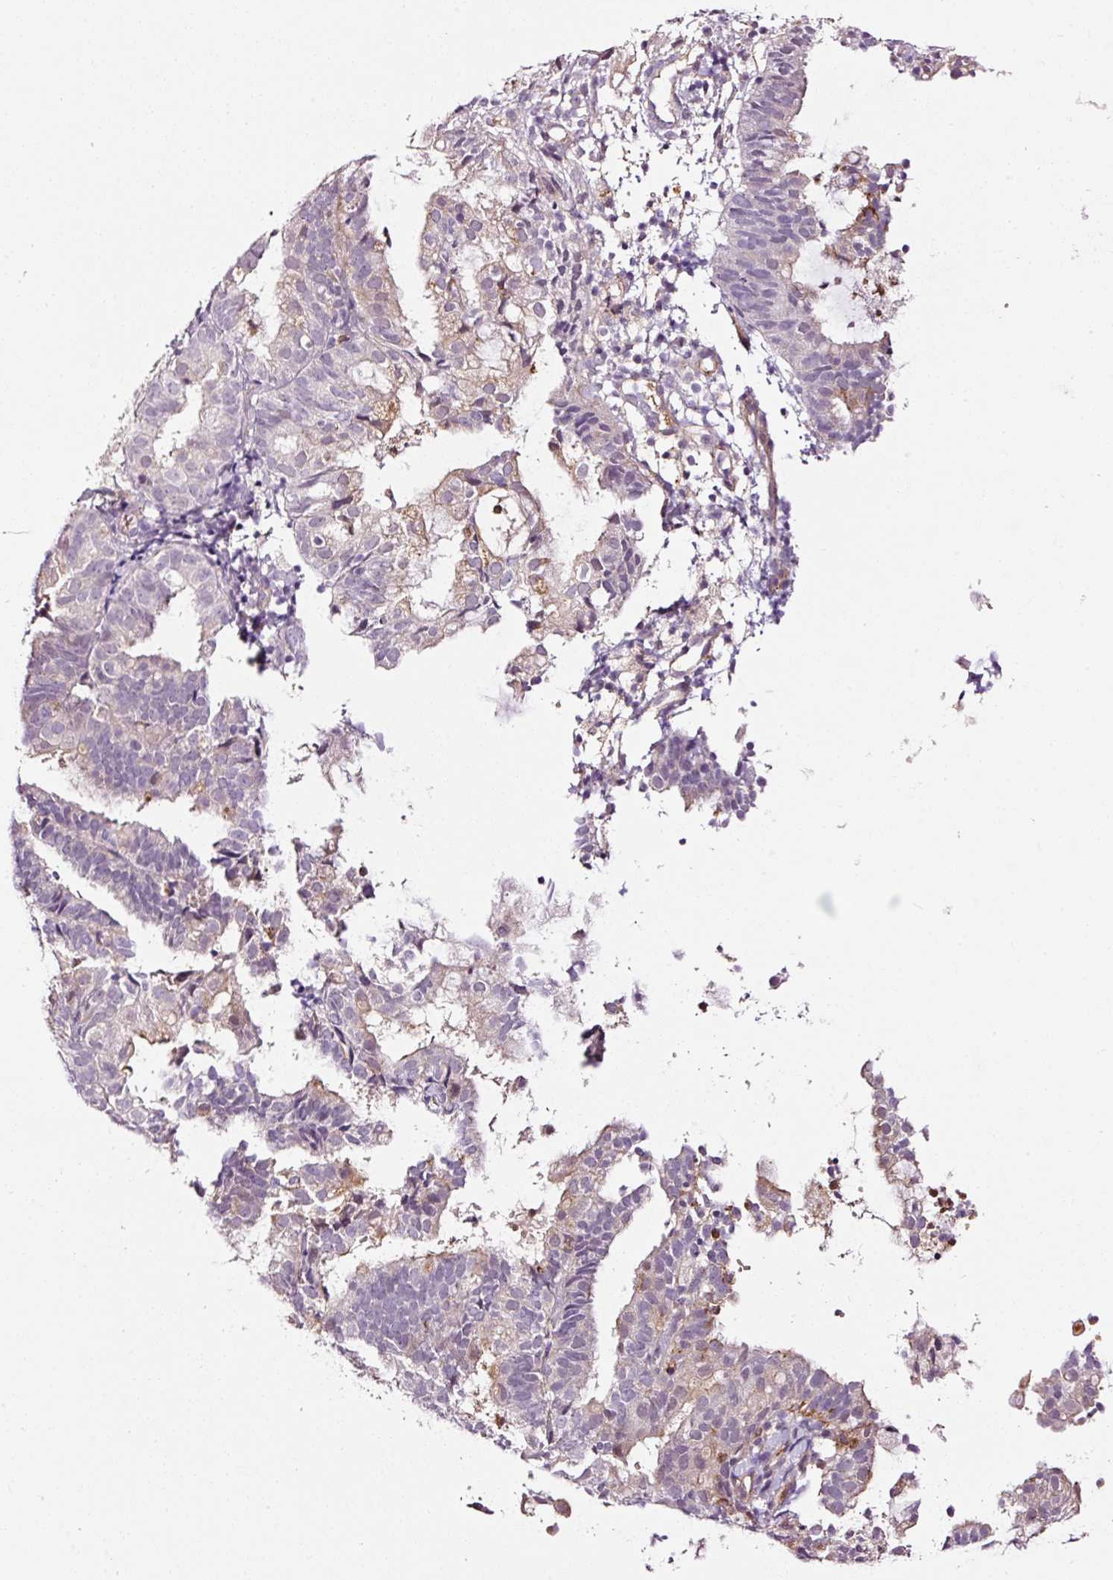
{"staining": {"intensity": "negative", "quantity": "none", "location": "none"}, "tissue": "endometrial cancer", "cell_type": "Tumor cells", "image_type": "cancer", "snomed": [{"axis": "morphology", "description": "Adenocarcinoma, NOS"}, {"axis": "topography", "description": "Endometrium"}], "caption": "DAB (3,3'-diaminobenzidine) immunohistochemical staining of adenocarcinoma (endometrial) shows no significant expression in tumor cells.", "gene": "ABCB4", "patient": {"sex": "female", "age": 80}}